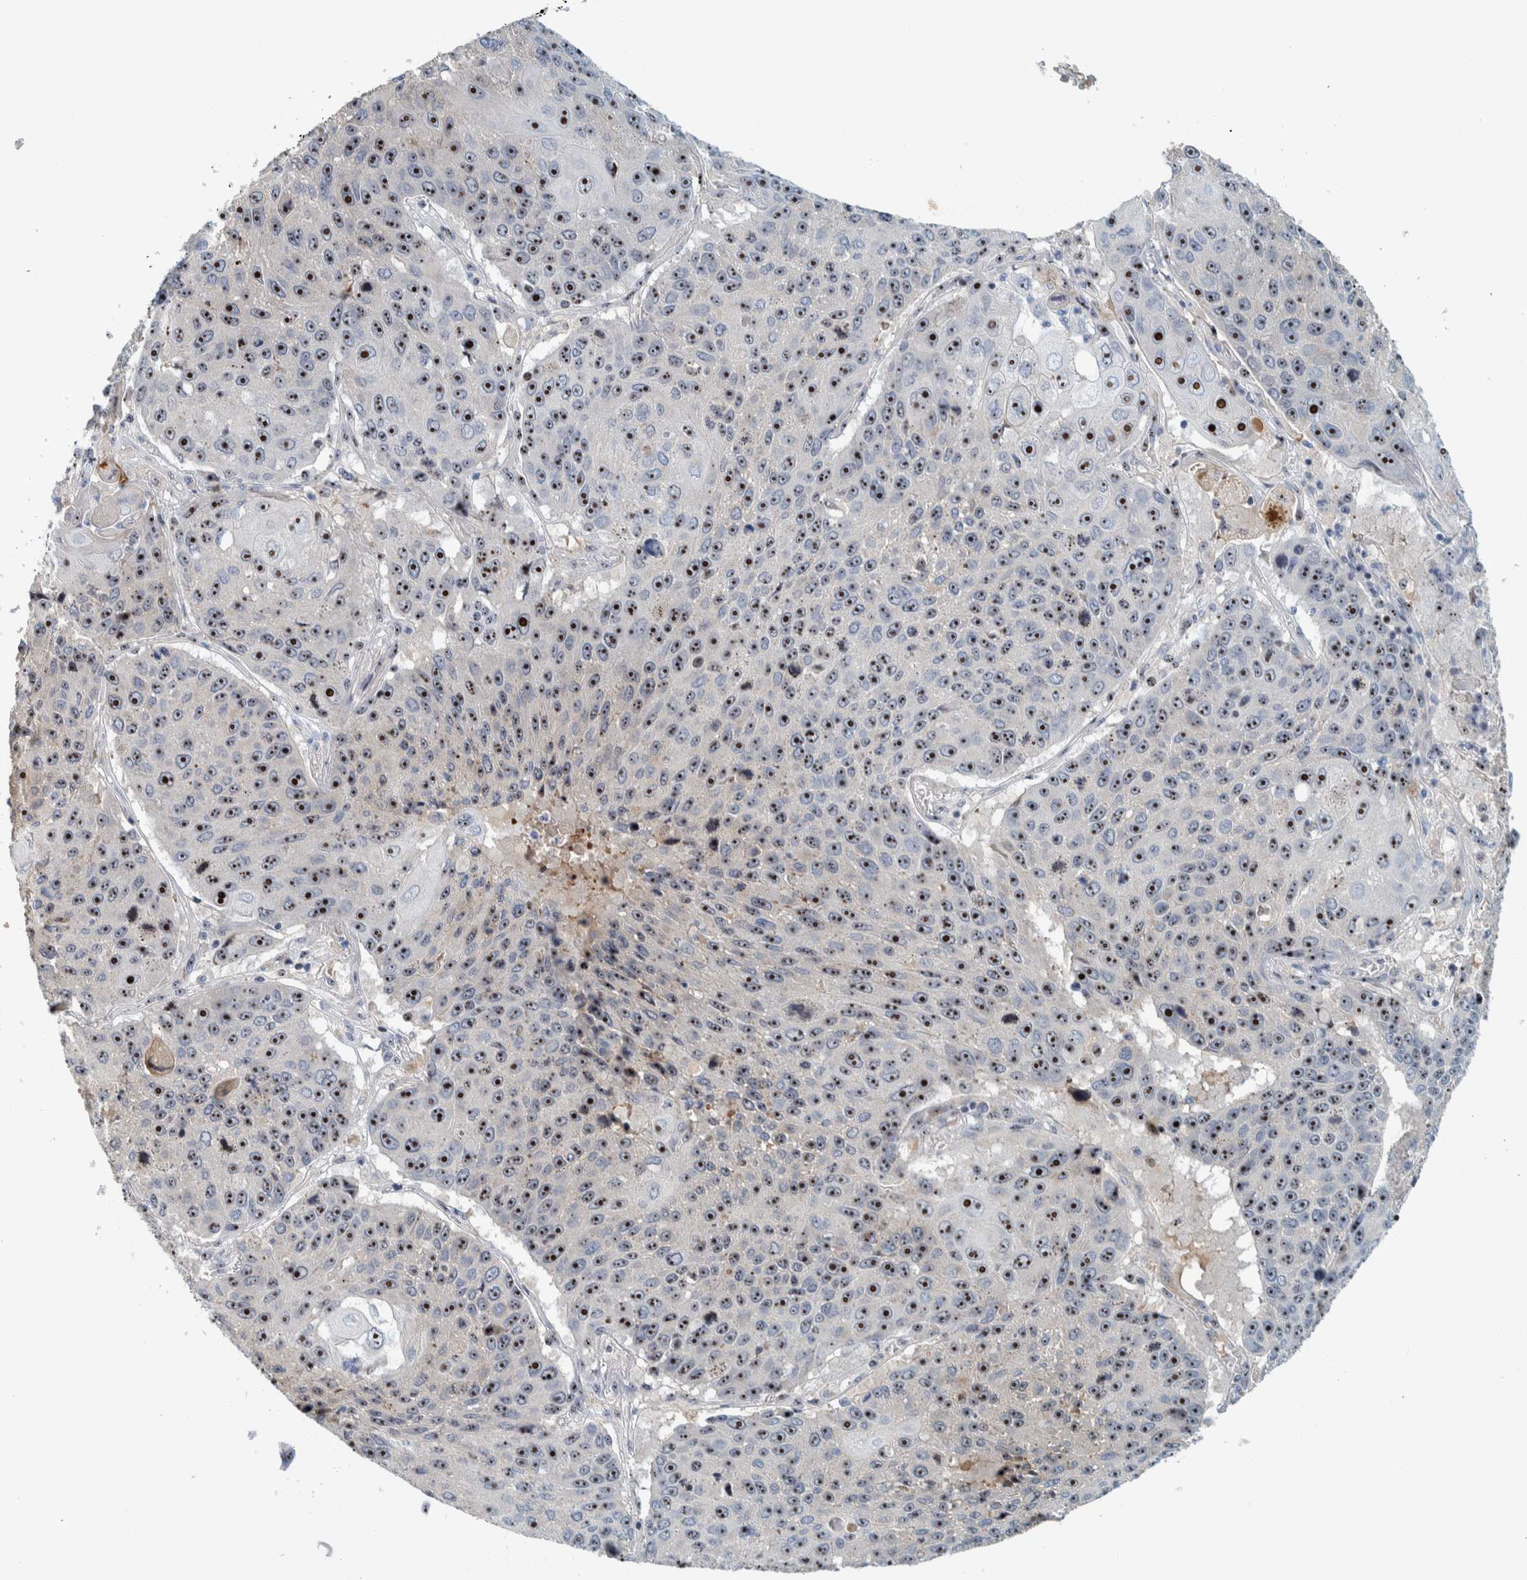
{"staining": {"intensity": "strong", "quantity": ">75%", "location": "nuclear"}, "tissue": "lung cancer", "cell_type": "Tumor cells", "image_type": "cancer", "snomed": [{"axis": "morphology", "description": "Squamous cell carcinoma, NOS"}, {"axis": "topography", "description": "Lung"}], "caption": "Protein staining exhibits strong nuclear positivity in approximately >75% of tumor cells in lung cancer (squamous cell carcinoma).", "gene": "NOL11", "patient": {"sex": "male", "age": 61}}